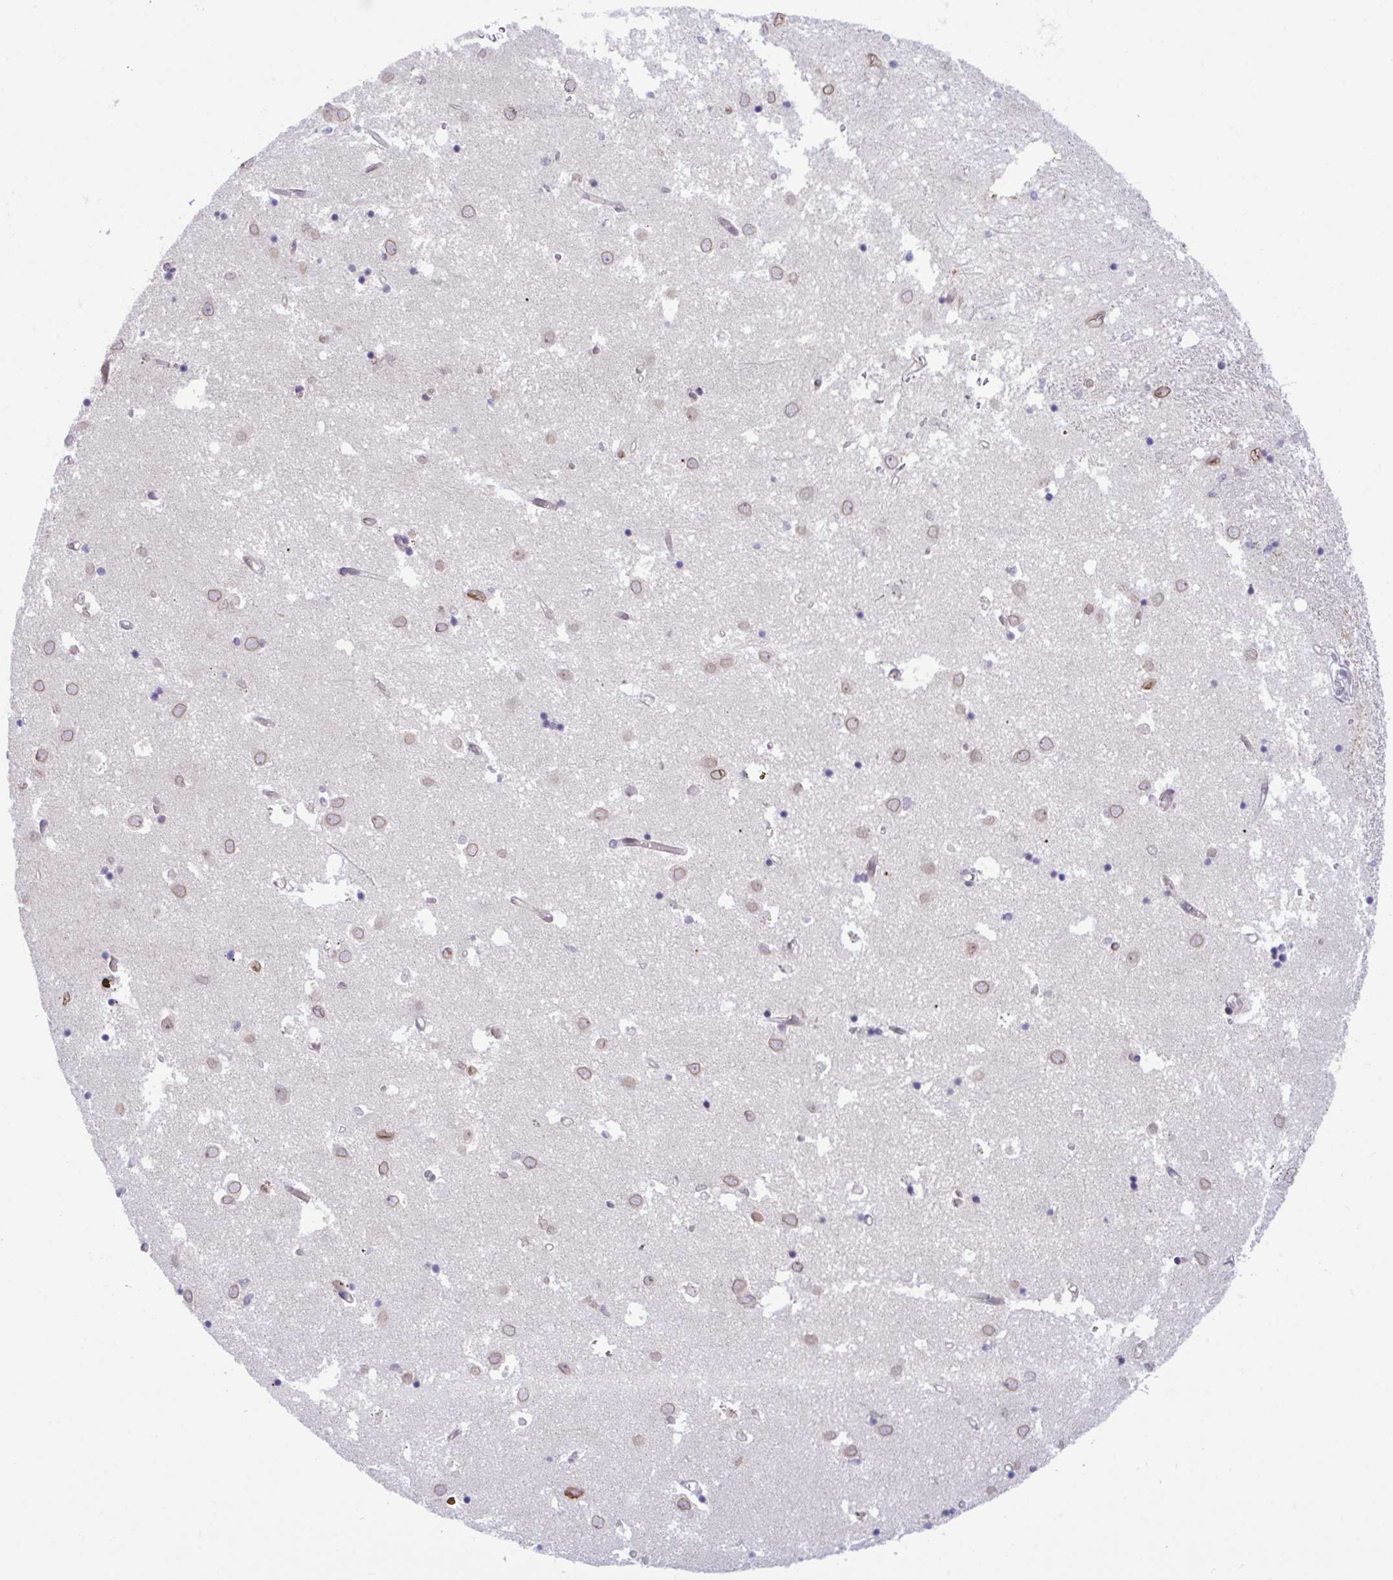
{"staining": {"intensity": "weak", "quantity": ">75%", "location": "cytoplasmic/membranous,nuclear"}, "tissue": "caudate", "cell_type": "Glial cells", "image_type": "normal", "snomed": [{"axis": "morphology", "description": "Normal tissue, NOS"}, {"axis": "topography", "description": "Lateral ventricle wall"}], "caption": "Caudate stained with a brown dye exhibits weak cytoplasmic/membranous,nuclear positive positivity in approximately >75% of glial cells.", "gene": "ZBED3", "patient": {"sex": "male", "age": 70}}